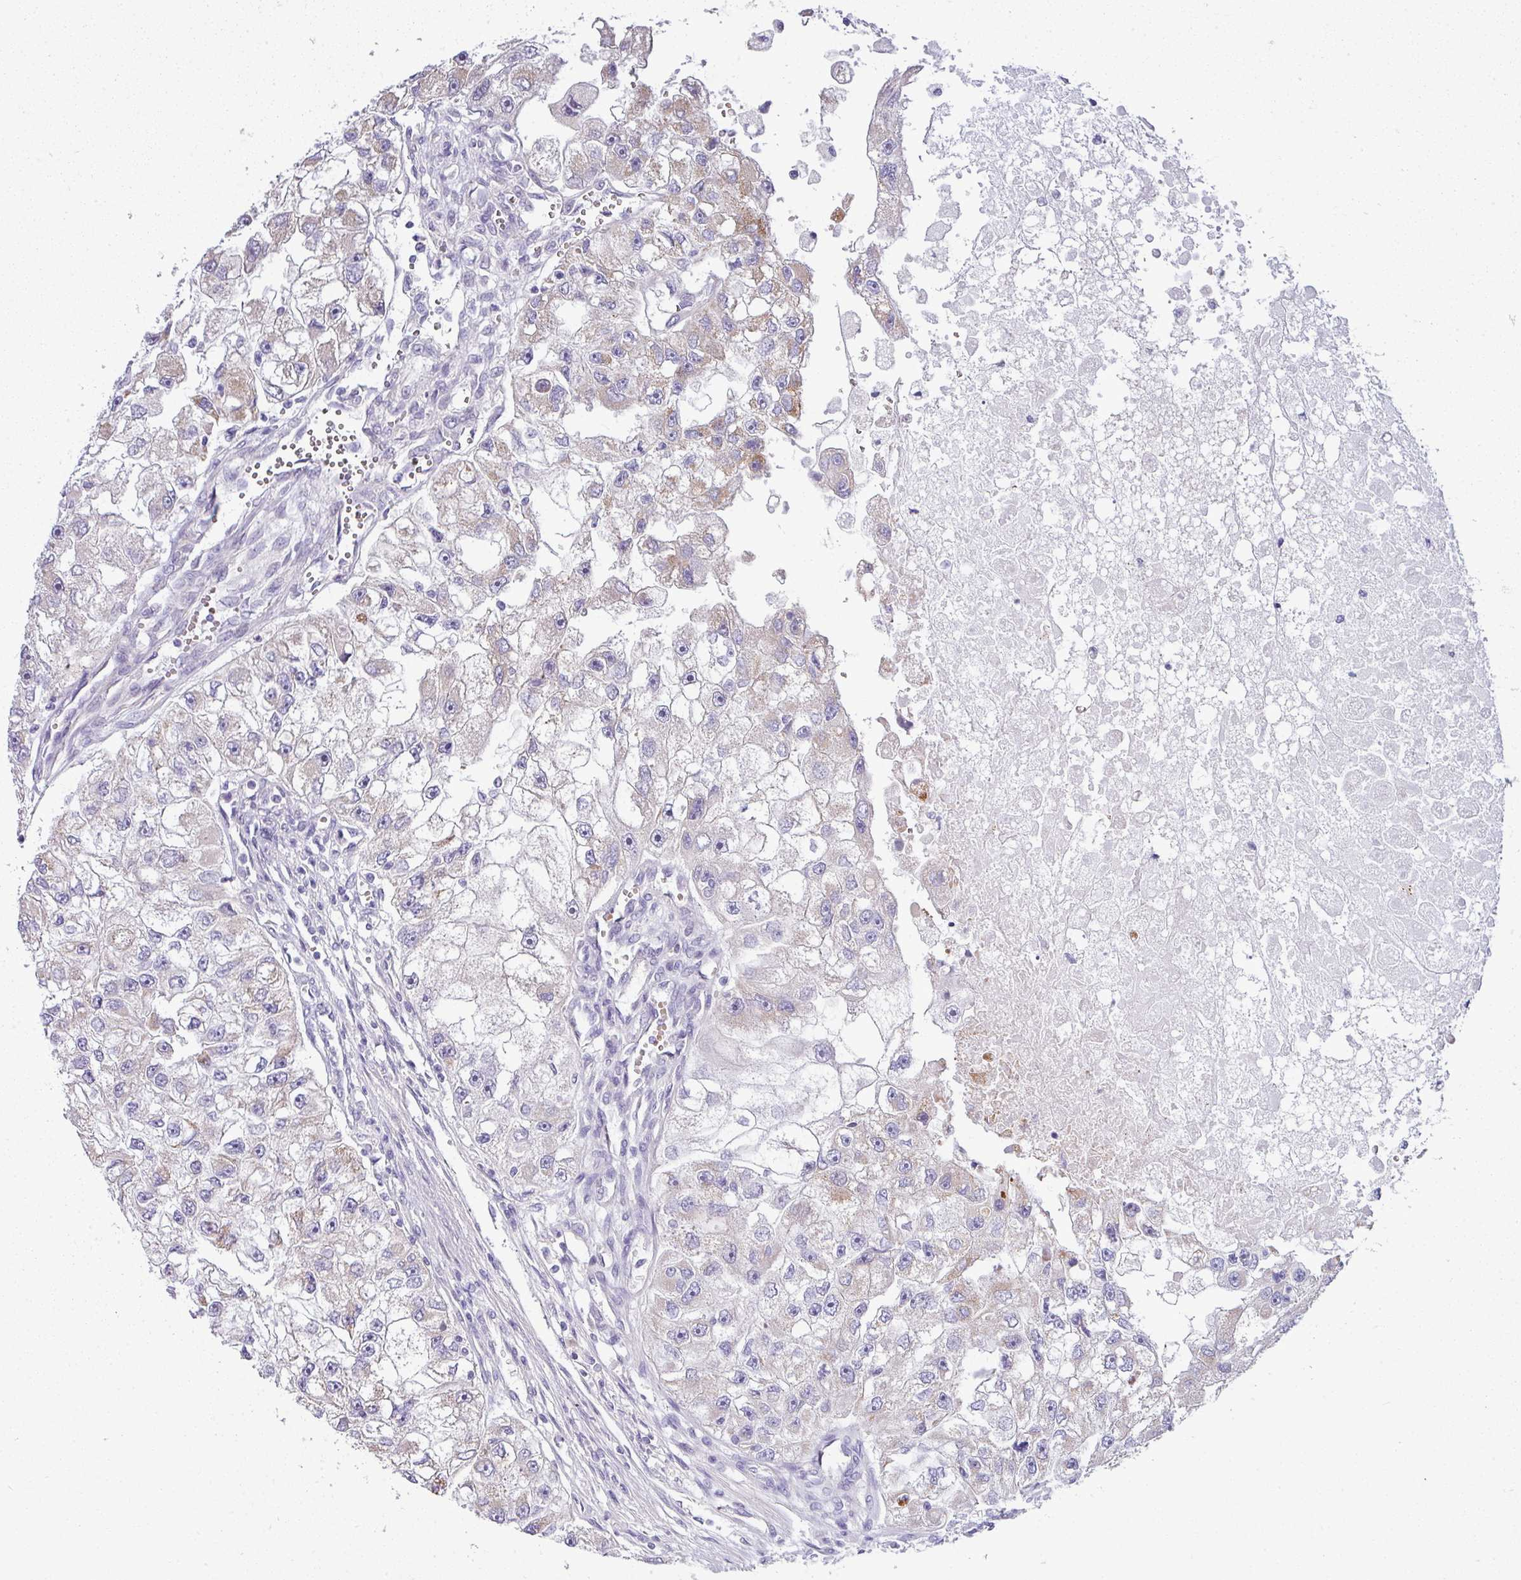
{"staining": {"intensity": "negative", "quantity": "none", "location": "none"}, "tissue": "renal cancer", "cell_type": "Tumor cells", "image_type": "cancer", "snomed": [{"axis": "morphology", "description": "Adenocarcinoma, NOS"}, {"axis": "topography", "description": "Kidney"}], "caption": "An immunohistochemistry (IHC) photomicrograph of renal cancer (adenocarcinoma) is shown. There is no staining in tumor cells of renal cancer (adenocarcinoma).", "gene": "ACAP3", "patient": {"sex": "male", "age": 63}}